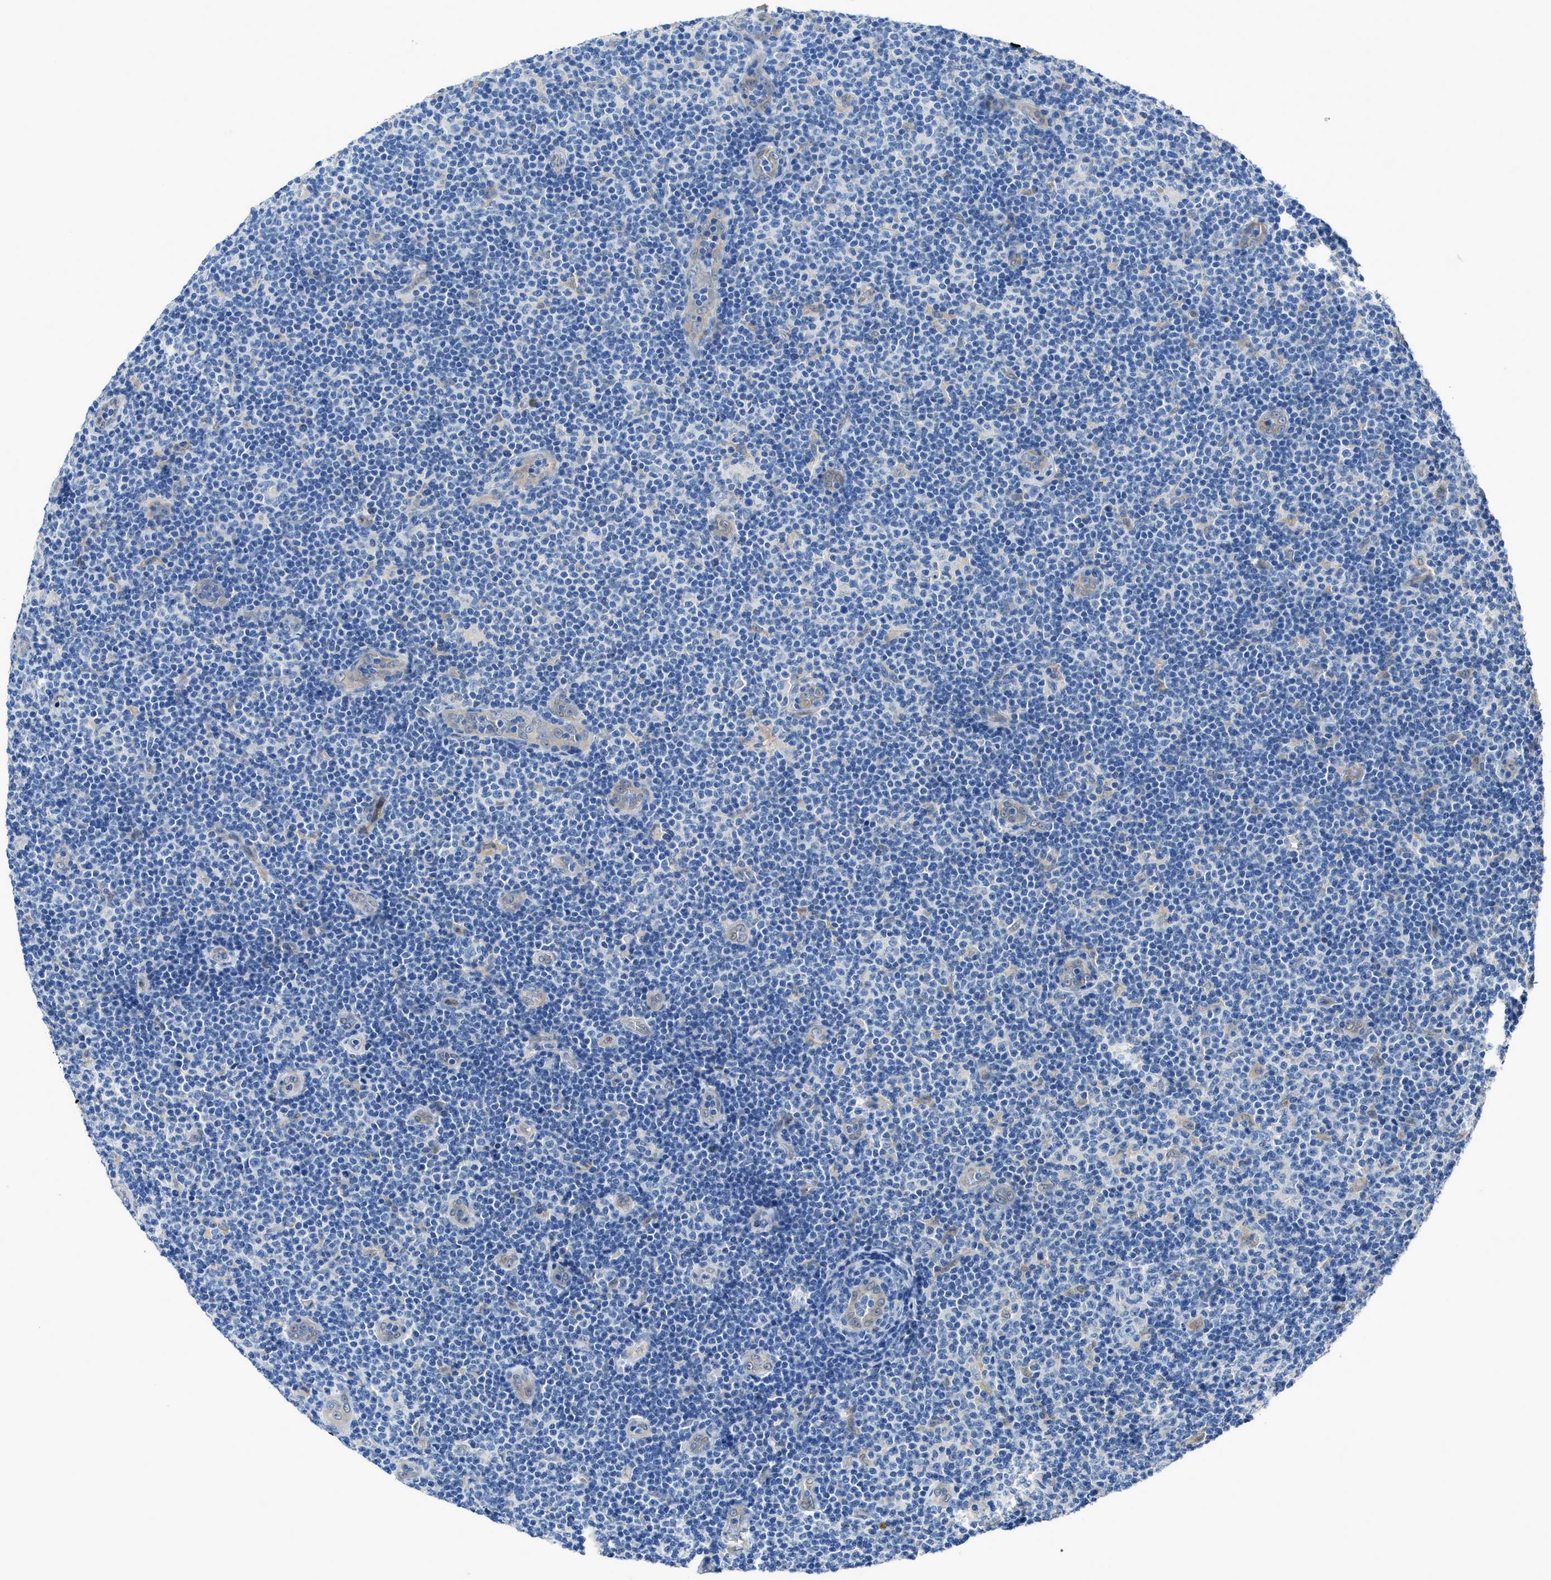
{"staining": {"intensity": "negative", "quantity": "none", "location": "none"}, "tissue": "lymphoma", "cell_type": "Tumor cells", "image_type": "cancer", "snomed": [{"axis": "morphology", "description": "Malignant lymphoma, non-Hodgkin's type, Low grade"}, {"axis": "topography", "description": "Lymph node"}], "caption": "Image shows no protein staining in tumor cells of lymphoma tissue.", "gene": "PTGFRN", "patient": {"sex": "male", "age": 83}}